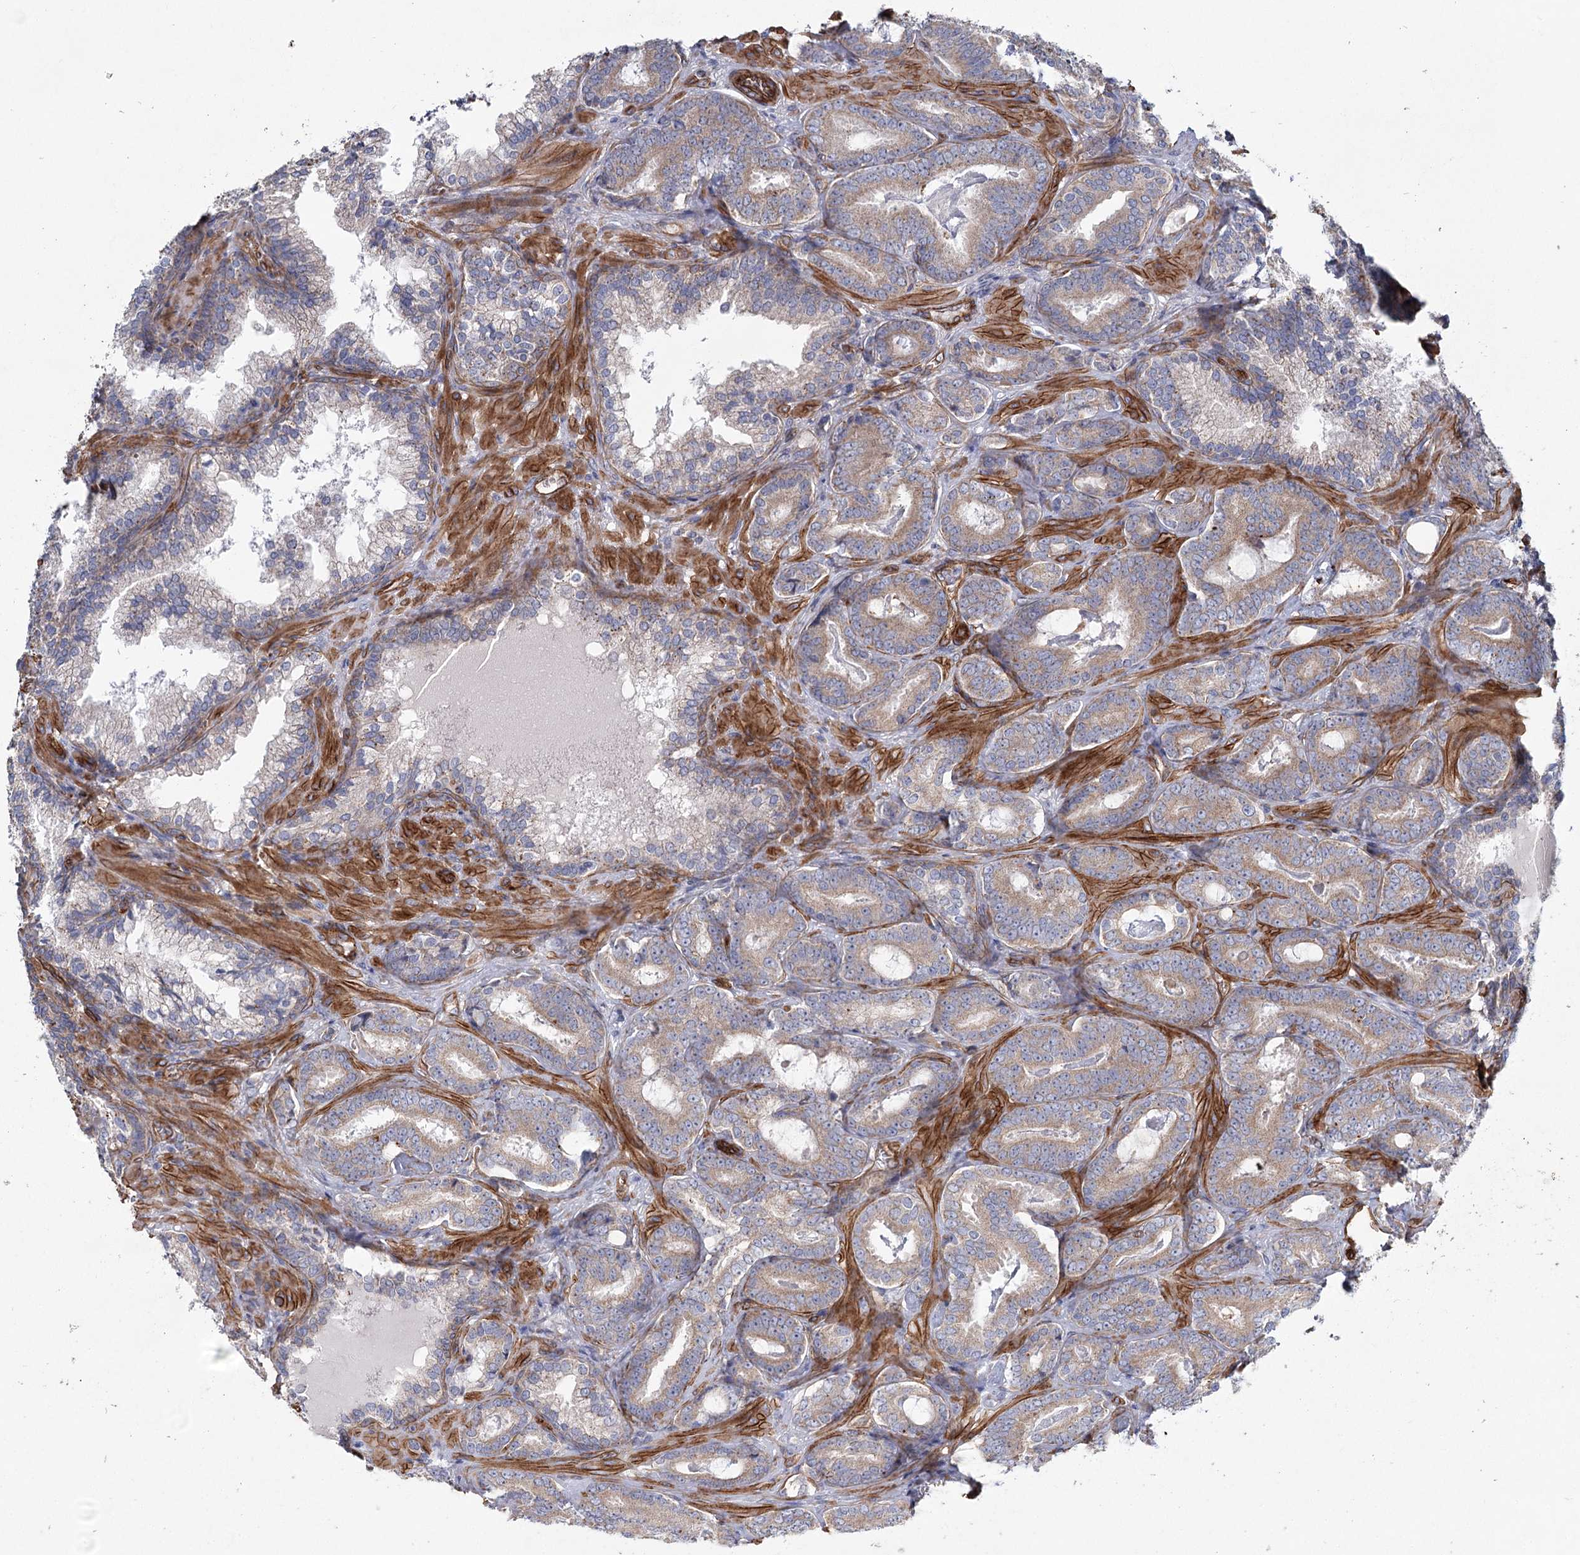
{"staining": {"intensity": "moderate", "quantity": "25%-75%", "location": "cytoplasmic/membranous"}, "tissue": "prostate cancer", "cell_type": "Tumor cells", "image_type": "cancer", "snomed": [{"axis": "morphology", "description": "Adenocarcinoma, Low grade"}, {"axis": "topography", "description": "Prostate"}], "caption": "Tumor cells exhibit medium levels of moderate cytoplasmic/membranous expression in approximately 25%-75% of cells in human prostate low-grade adenocarcinoma. The protein of interest is shown in brown color, while the nuclei are stained blue.", "gene": "TMEM164", "patient": {"sex": "male", "age": 60}}